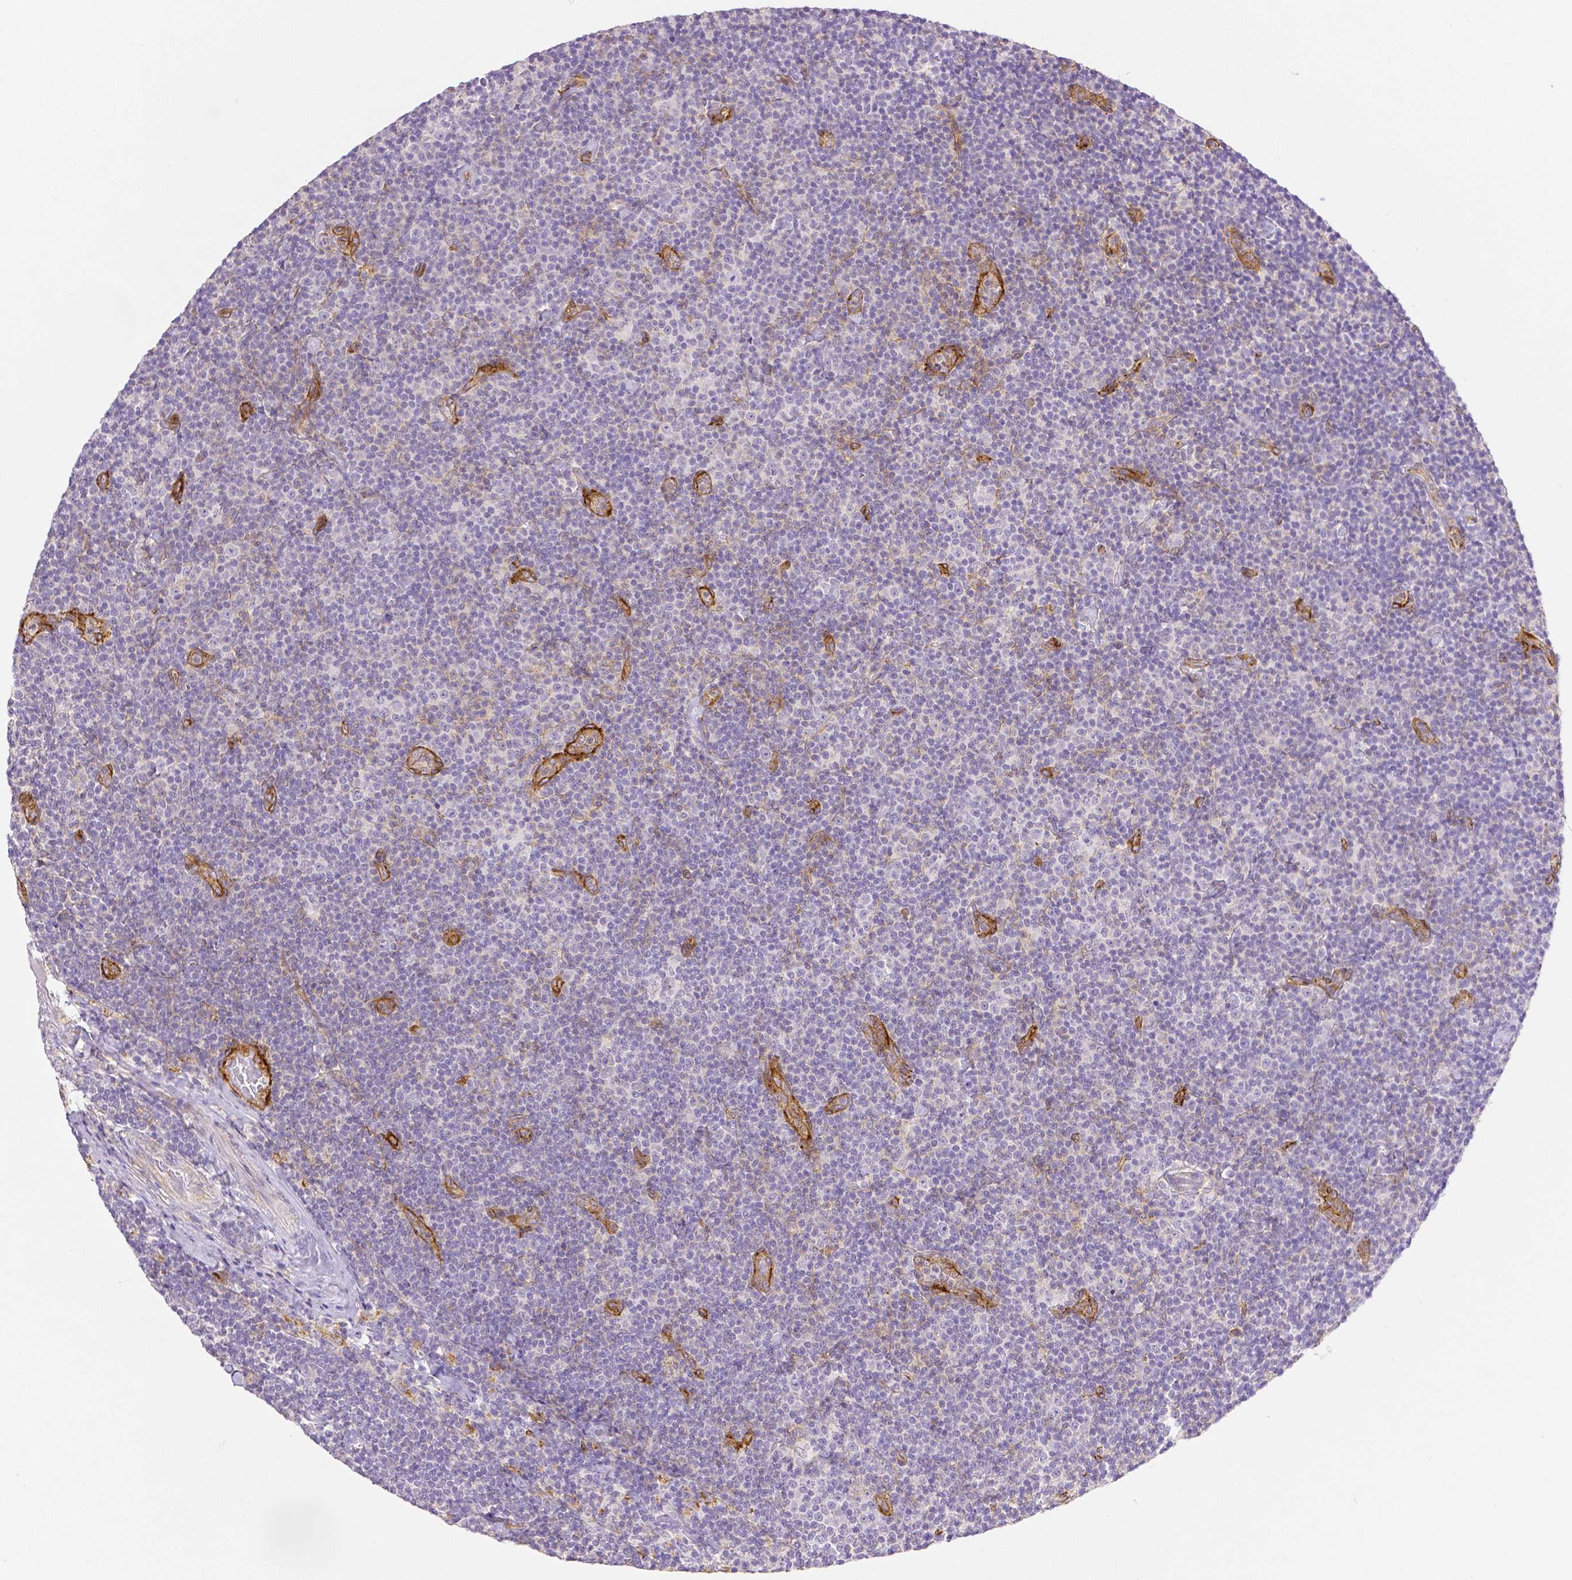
{"staining": {"intensity": "negative", "quantity": "none", "location": "none"}, "tissue": "lymphoma", "cell_type": "Tumor cells", "image_type": "cancer", "snomed": [{"axis": "morphology", "description": "Malignant lymphoma, non-Hodgkin's type, Low grade"}, {"axis": "topography", "description": "Lymph node"}], "caption": "Immunohistochemistry image of neoplastic tissue: lymphoma stained with DAB reveals no significant protein expression in tumor cells. (Brightfield microscopy of DAB immunohistochemistry (IHC) at high magnification).", "gene": "THY1", "patient": {"sex": "male", "age": 81}}